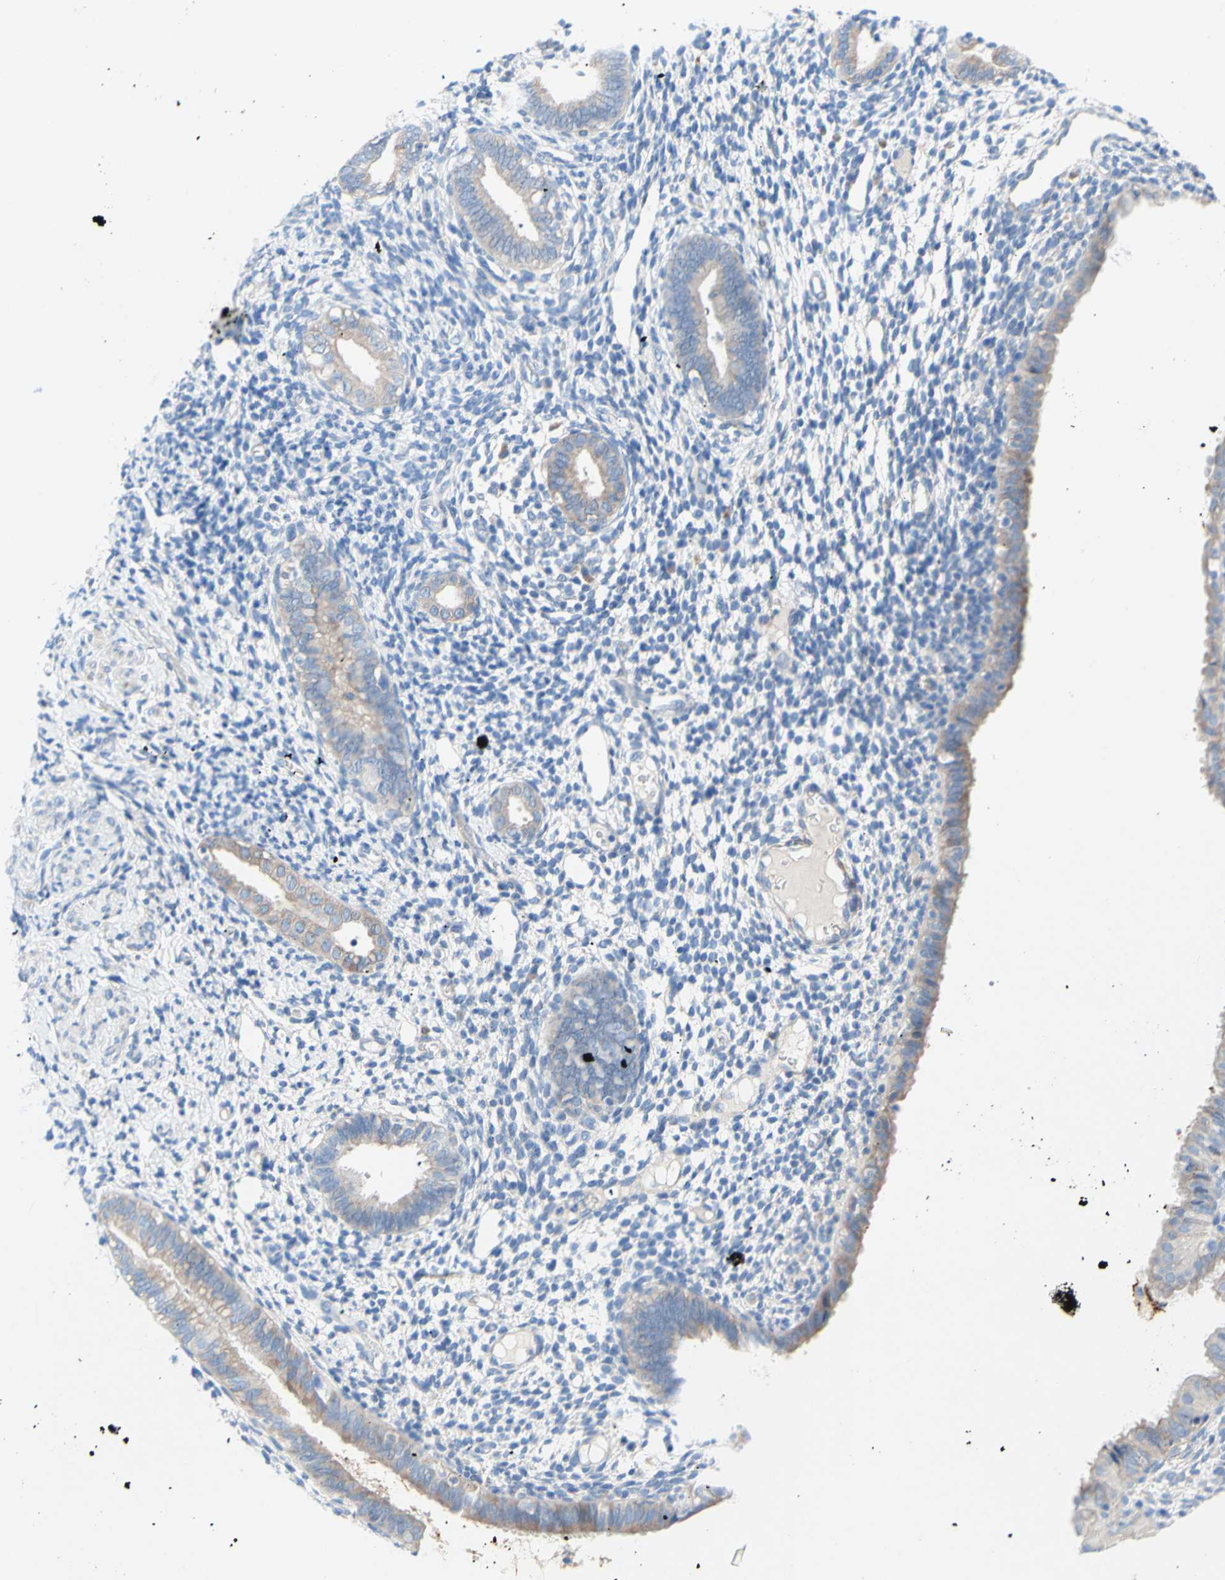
{"staining": {"intensity": "negative", "quantity": "none", "location": "none"}, "tissue": "endometrium", "cell_type": "Cells in endometrial stroma", "image_type": "normal", "snomed": [{"axis": "morphology", "description": "Normal tissue, NOS"}, {"axis": "topography", "description": "Endometrium"}], "caption": "Benign endometrium was stained to show a protein in brown. There is no significant expression in cells in endometrial stroma. The staining was performed using DAB to visualize the protein expression in brown, while the nuclei were stained in blue with hematoxylin (Magnification: 20x).", "gene": "TMIGD2", "patient": {"sex": "female", "age": 61}}